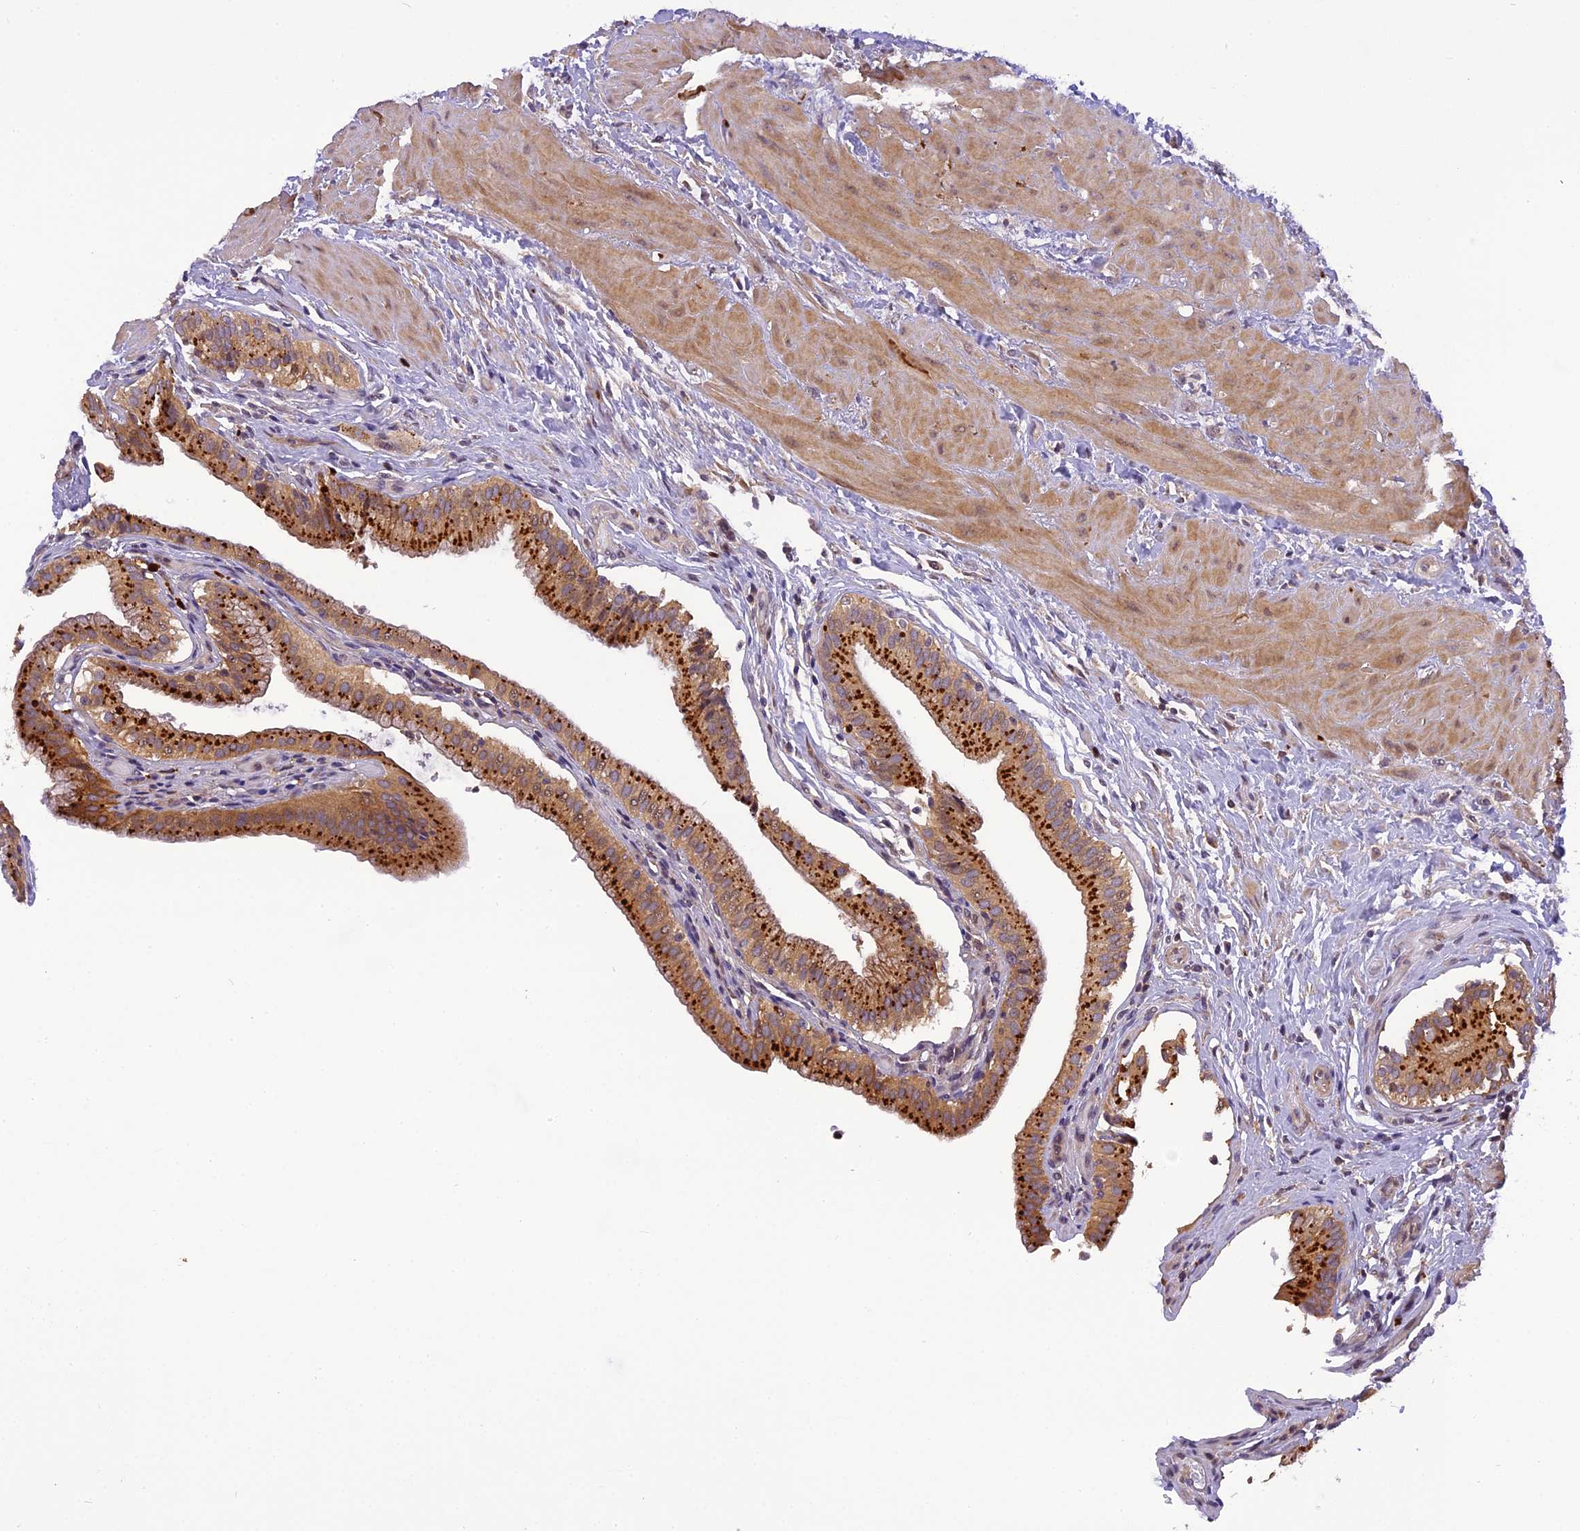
{"staining": {"intensity": "strong", "quantity": ">75%", "location": "cytoplasmic/membranous"}, "tissue": "gallbladder", "cell_type": "Glandular cells", "image_type": "normal", "snomed": [{"axis": "morphology", "description": "Normal tissue, NOS"}, {"axis": "topography", "description": "Gallbladder"}], "caption": "This histopathology image exhibits IHC staining of normal gallbladder, with high strong cytoplasmic/membranous positivity in approximately >75% of glandular cells.", "gene": "FNIP2", "patient": {"sex": "male", "age": 24}}